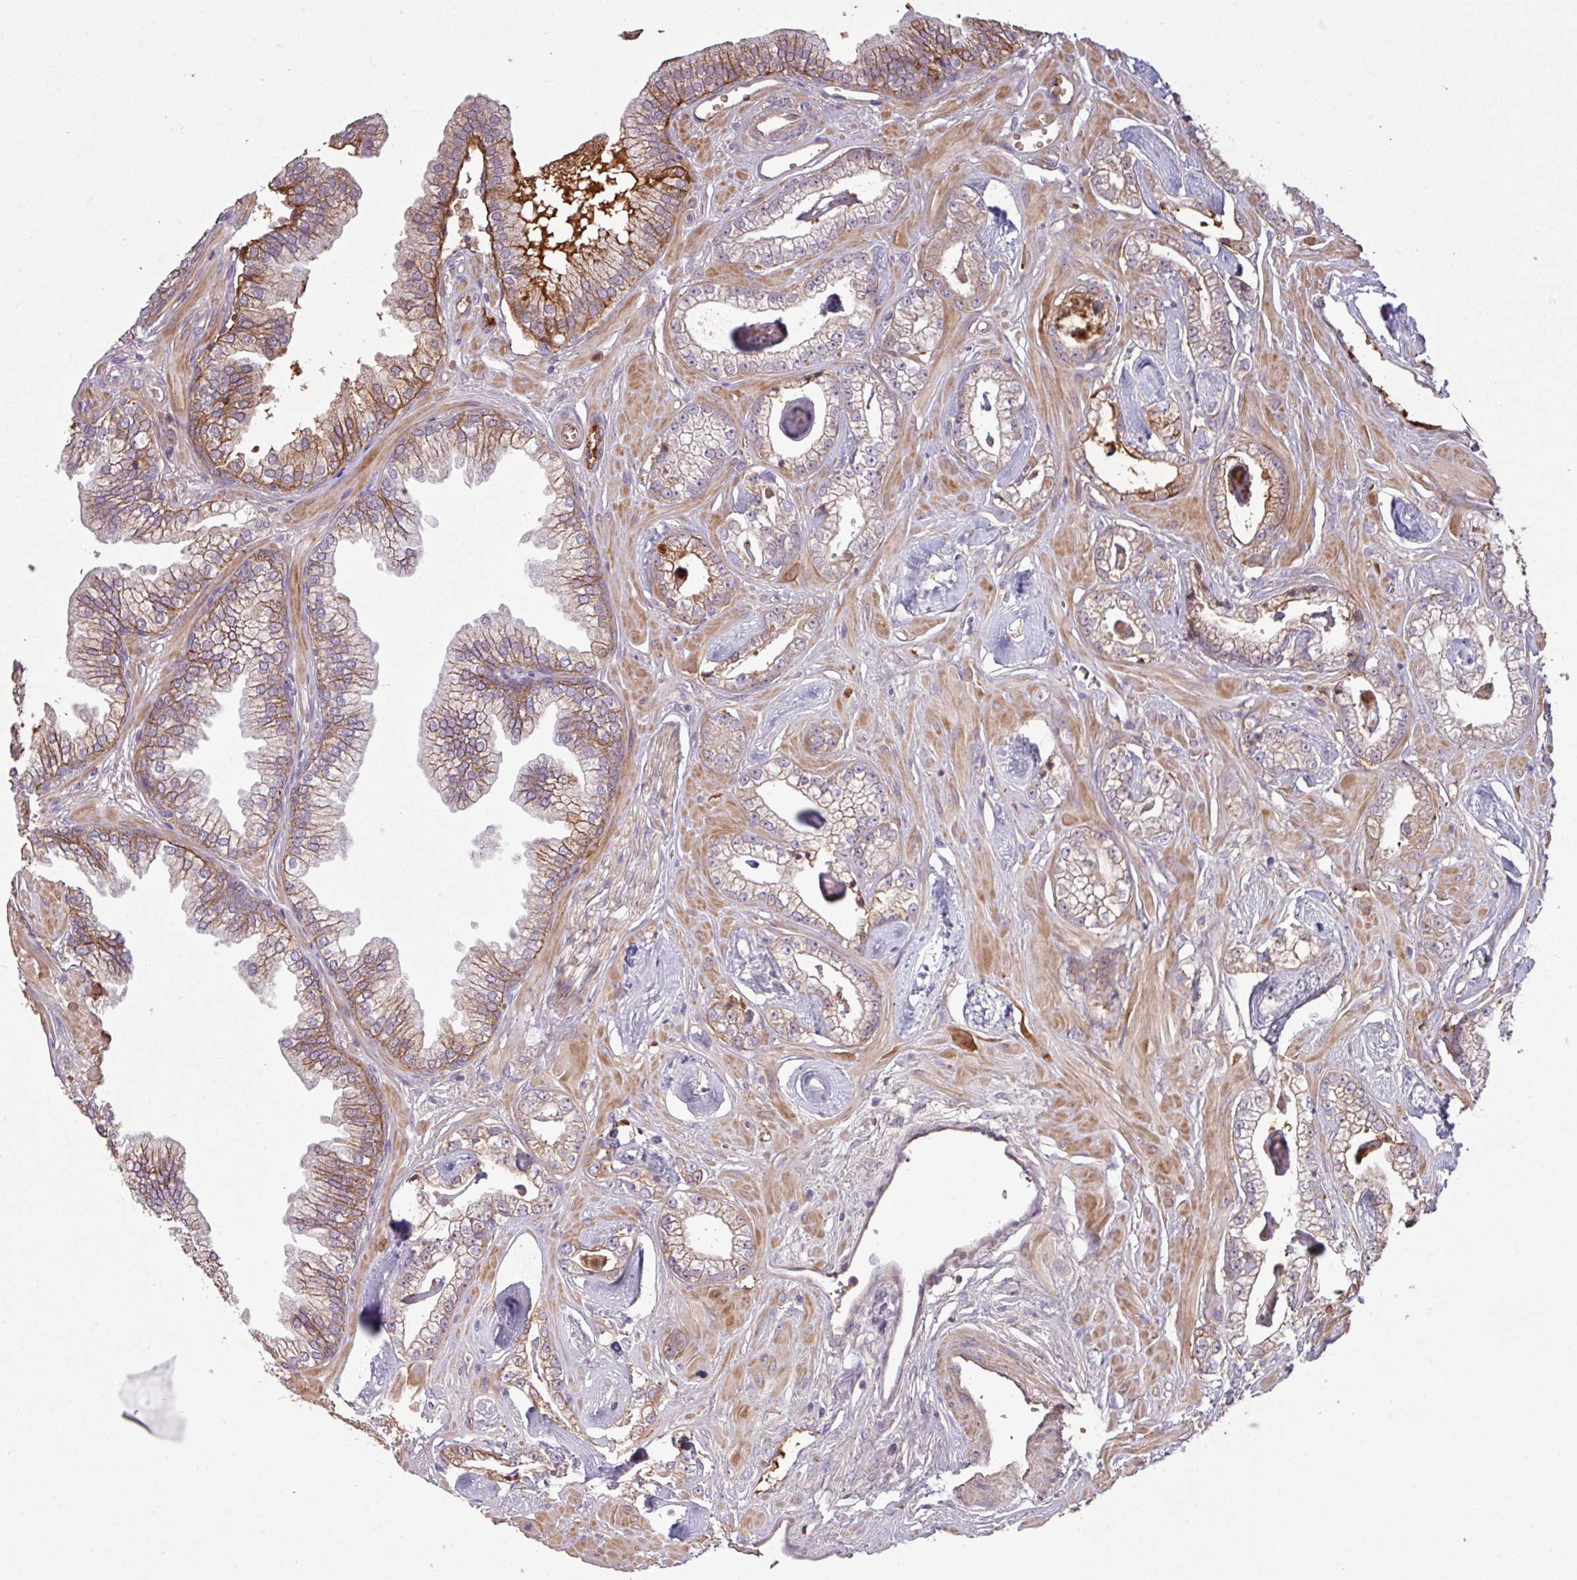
{"staining": {"intensity": "moderate", "quantity": "<25%", "location": "cytoplasmic/membranous"}, "tissue": "prostate cancer", "cell_type": "Tumor cells", "image_type": "cancer", "snomed": [{"axis": "morphology", "description": "Adenocarcinoma, Low grade"}, {"axis": "topography", "description": "Prostate"}], "caption": "Prostate low-grade adenocarcinoma stained with a protein marker displays moderate staining in tumor cells.", "gene": "C4B", "patient": {"sex": "male", "age": 60}}